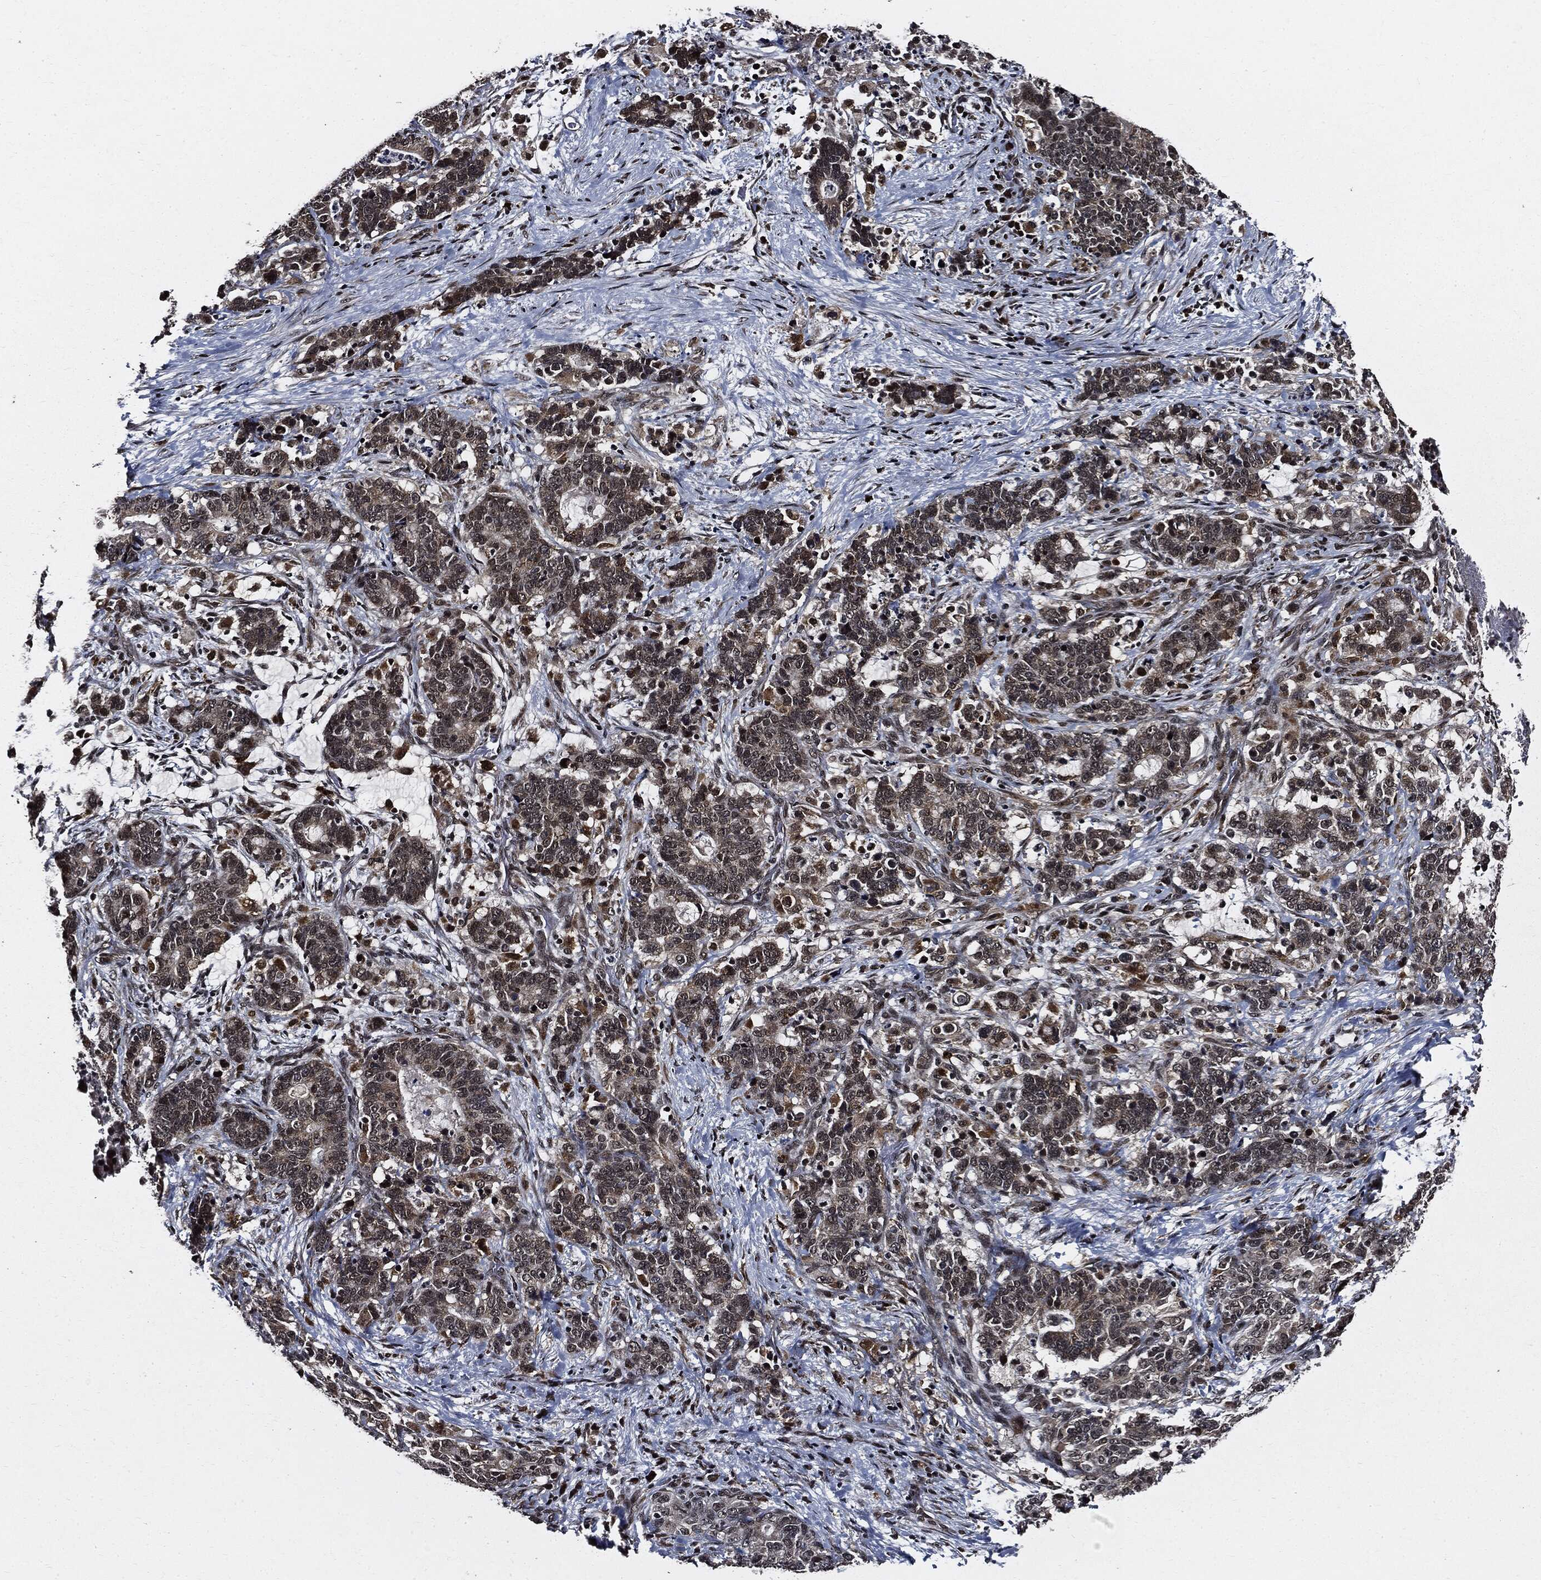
{"staining": {"intensity": "moderate", "quantity": "<25%", "location": "cytoplasmic/membranous,nuclear"}, "tissue": "stomach cancer", "cell_type": "Tumor cells", "image_type": "cancer", "snomed": [{"axis": "morphology", "description": "Normal tissue, NOS"}, {"axis": "morphology", "description": "Adenocarcinoma, NOS"}, {"axis": "topography", "description": "Stomach"}], "caption": "Immunohistochemical staining of human adenocarcinoma (stomach) displays low levels of moderate cytoplasmic/membranous and nuclear positivity in approximately <25% of tumor cells.", "gene": "SUGT1", "patient": {"sex": "female", "age": 64}}